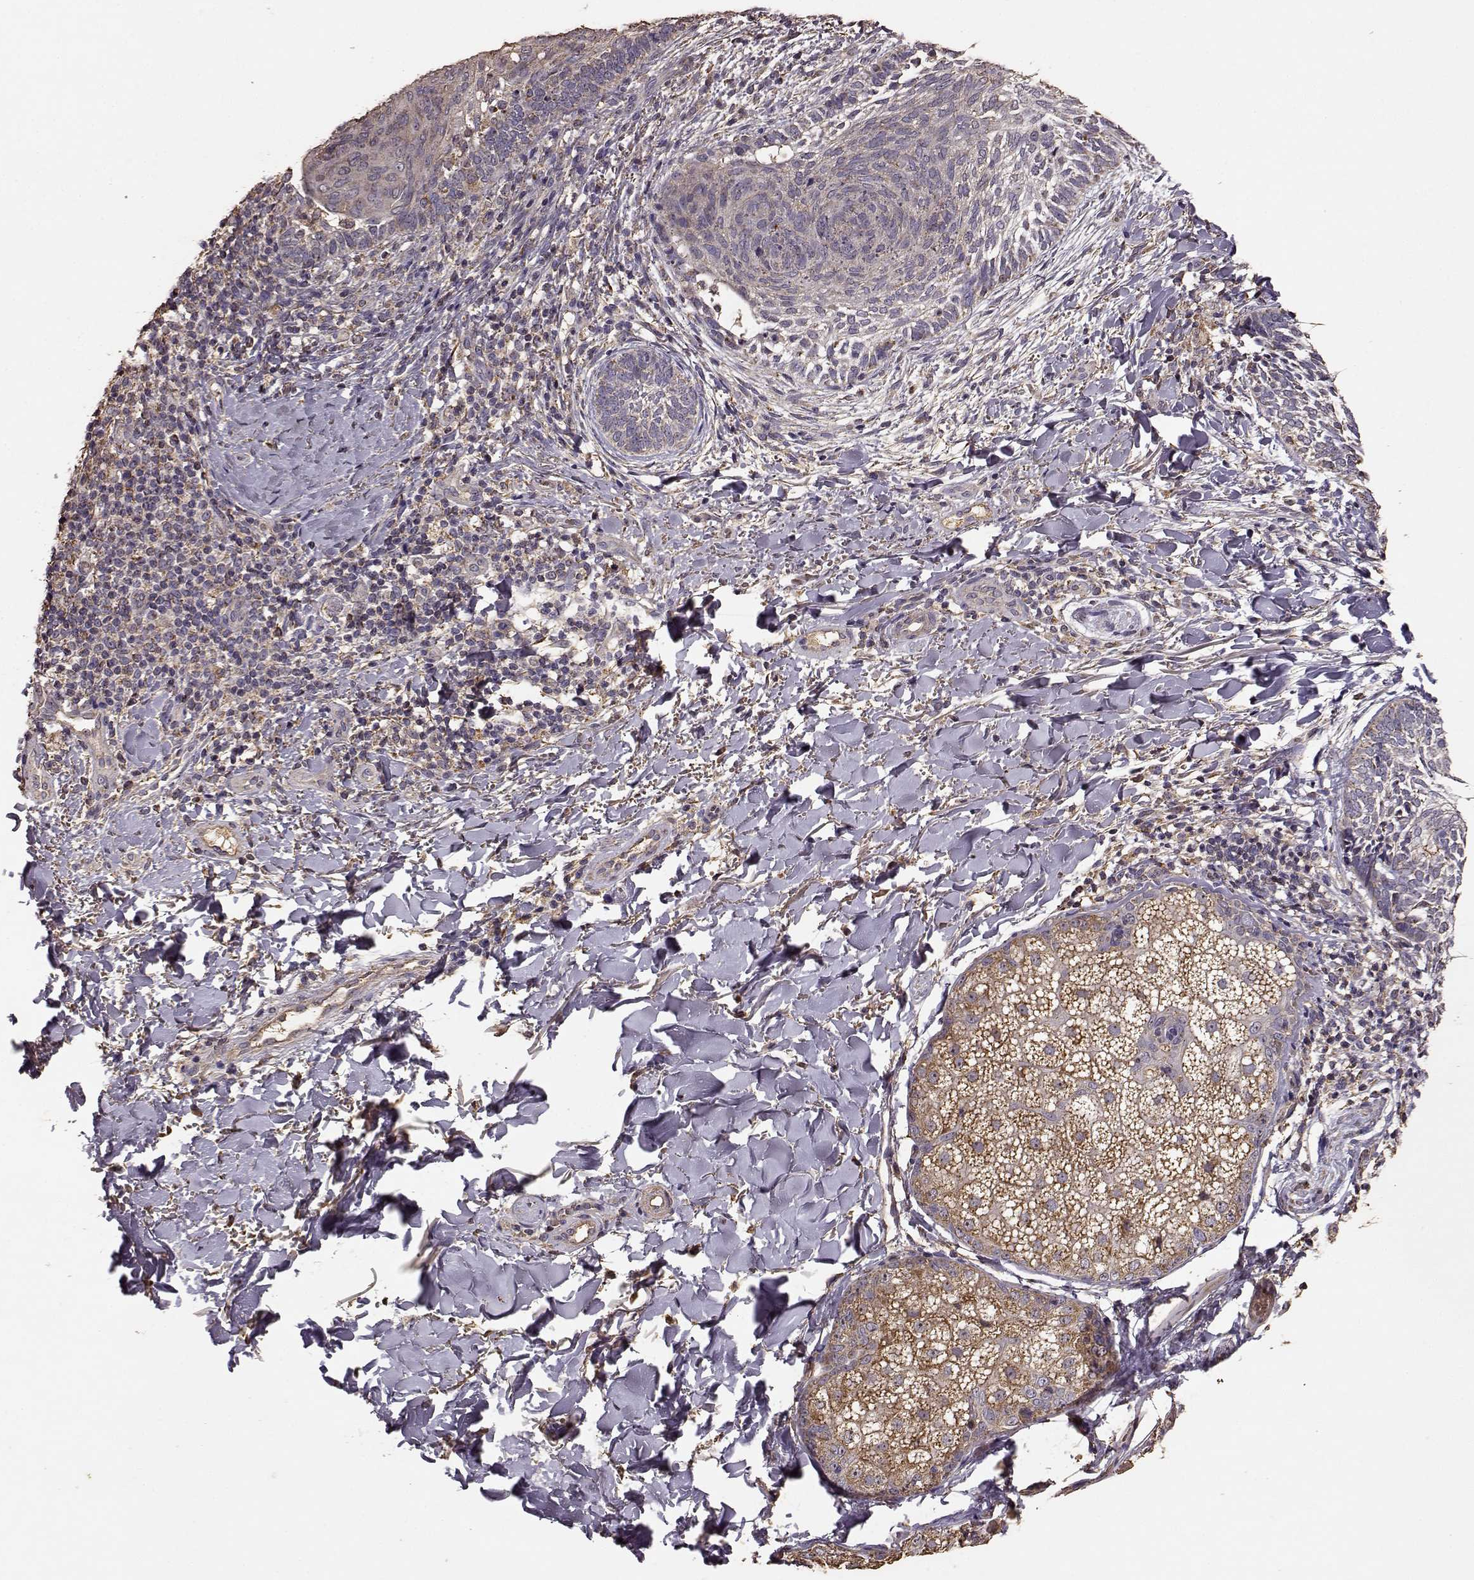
{"staining": {"intensity": "weak", "quantity": "25%-75%", "location": "cytoplasmic/membranous"}, "tissue": "skin cancer", "cell_type": "Tumor cells", "image_type": "cancer", "snomed": [{"axis": "morphology", "description": "Normal tissue, NOS"}, {"axis": "morphology", "description": "Basal cell carcinoma"}, {"axis": "topography", "description": "Skin"}], "caption": "Immunohistochemical staining of skin cancer shows low levels of weak cytoplasmic/membranous expression in about 25%-75% of tumor cells.", "gene": "PTGES2", "patient": {"sex": "male", "age": 46}}